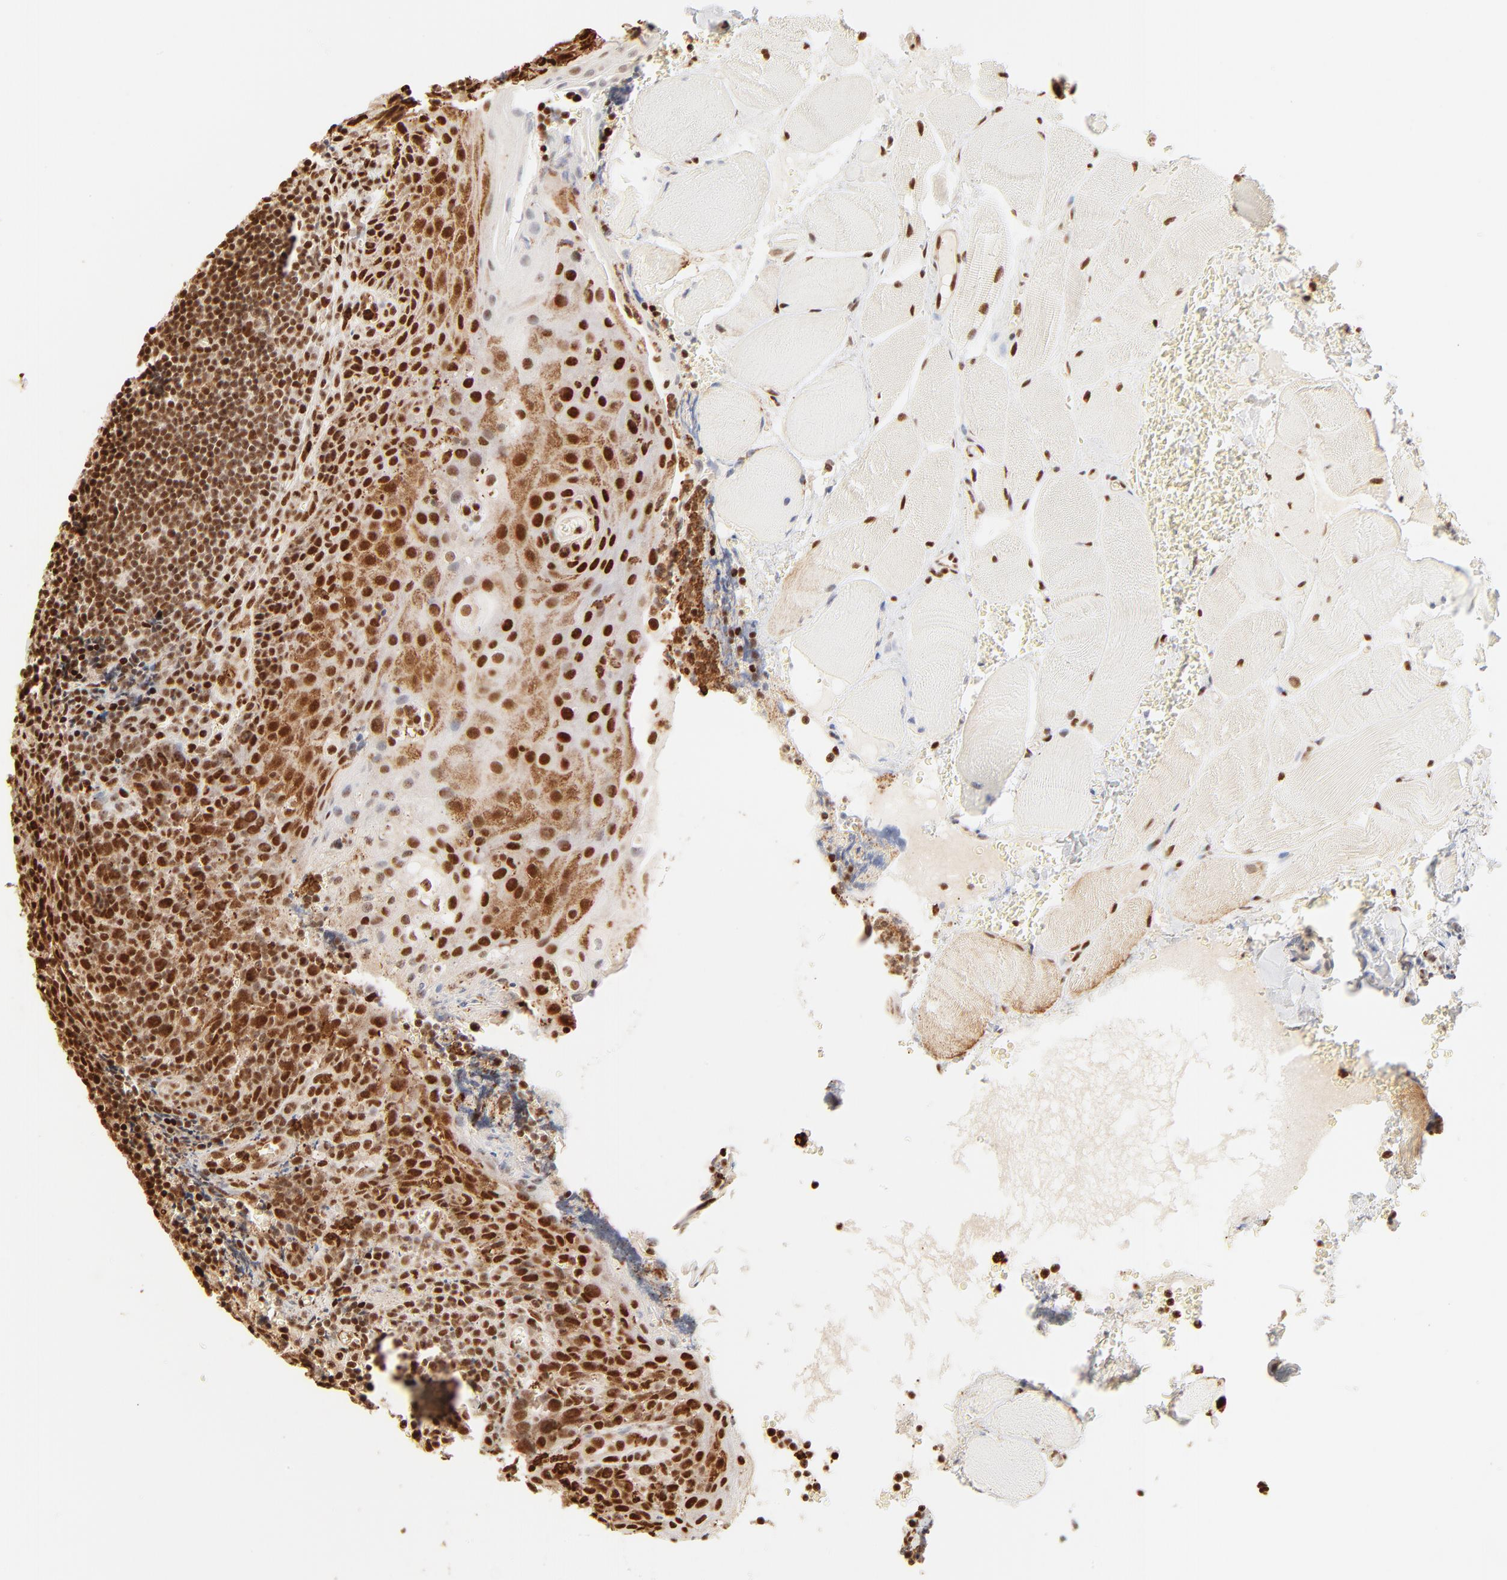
{"staining": {"intensity": "strong", "quantity": ">75%", "location": "cytoplasmic/membranous,nuclear"}, "tissue": "tonsil", "cell_type": "Germinal center cells", "image_type": "normal", "snomed": [{"axis": "morphology", "description": "Normal tissue, NOS"}, {"axis": "topography", "description": "Tonsil"}], "caption": "Protein expression analysis of benign tonsil exhibits strong cytoplasmic/membranous,nuclear expression in approximately >75% of germinal center cells.", "gene": "FAM50A", "patient": {"sex": "male", "age": 20}}